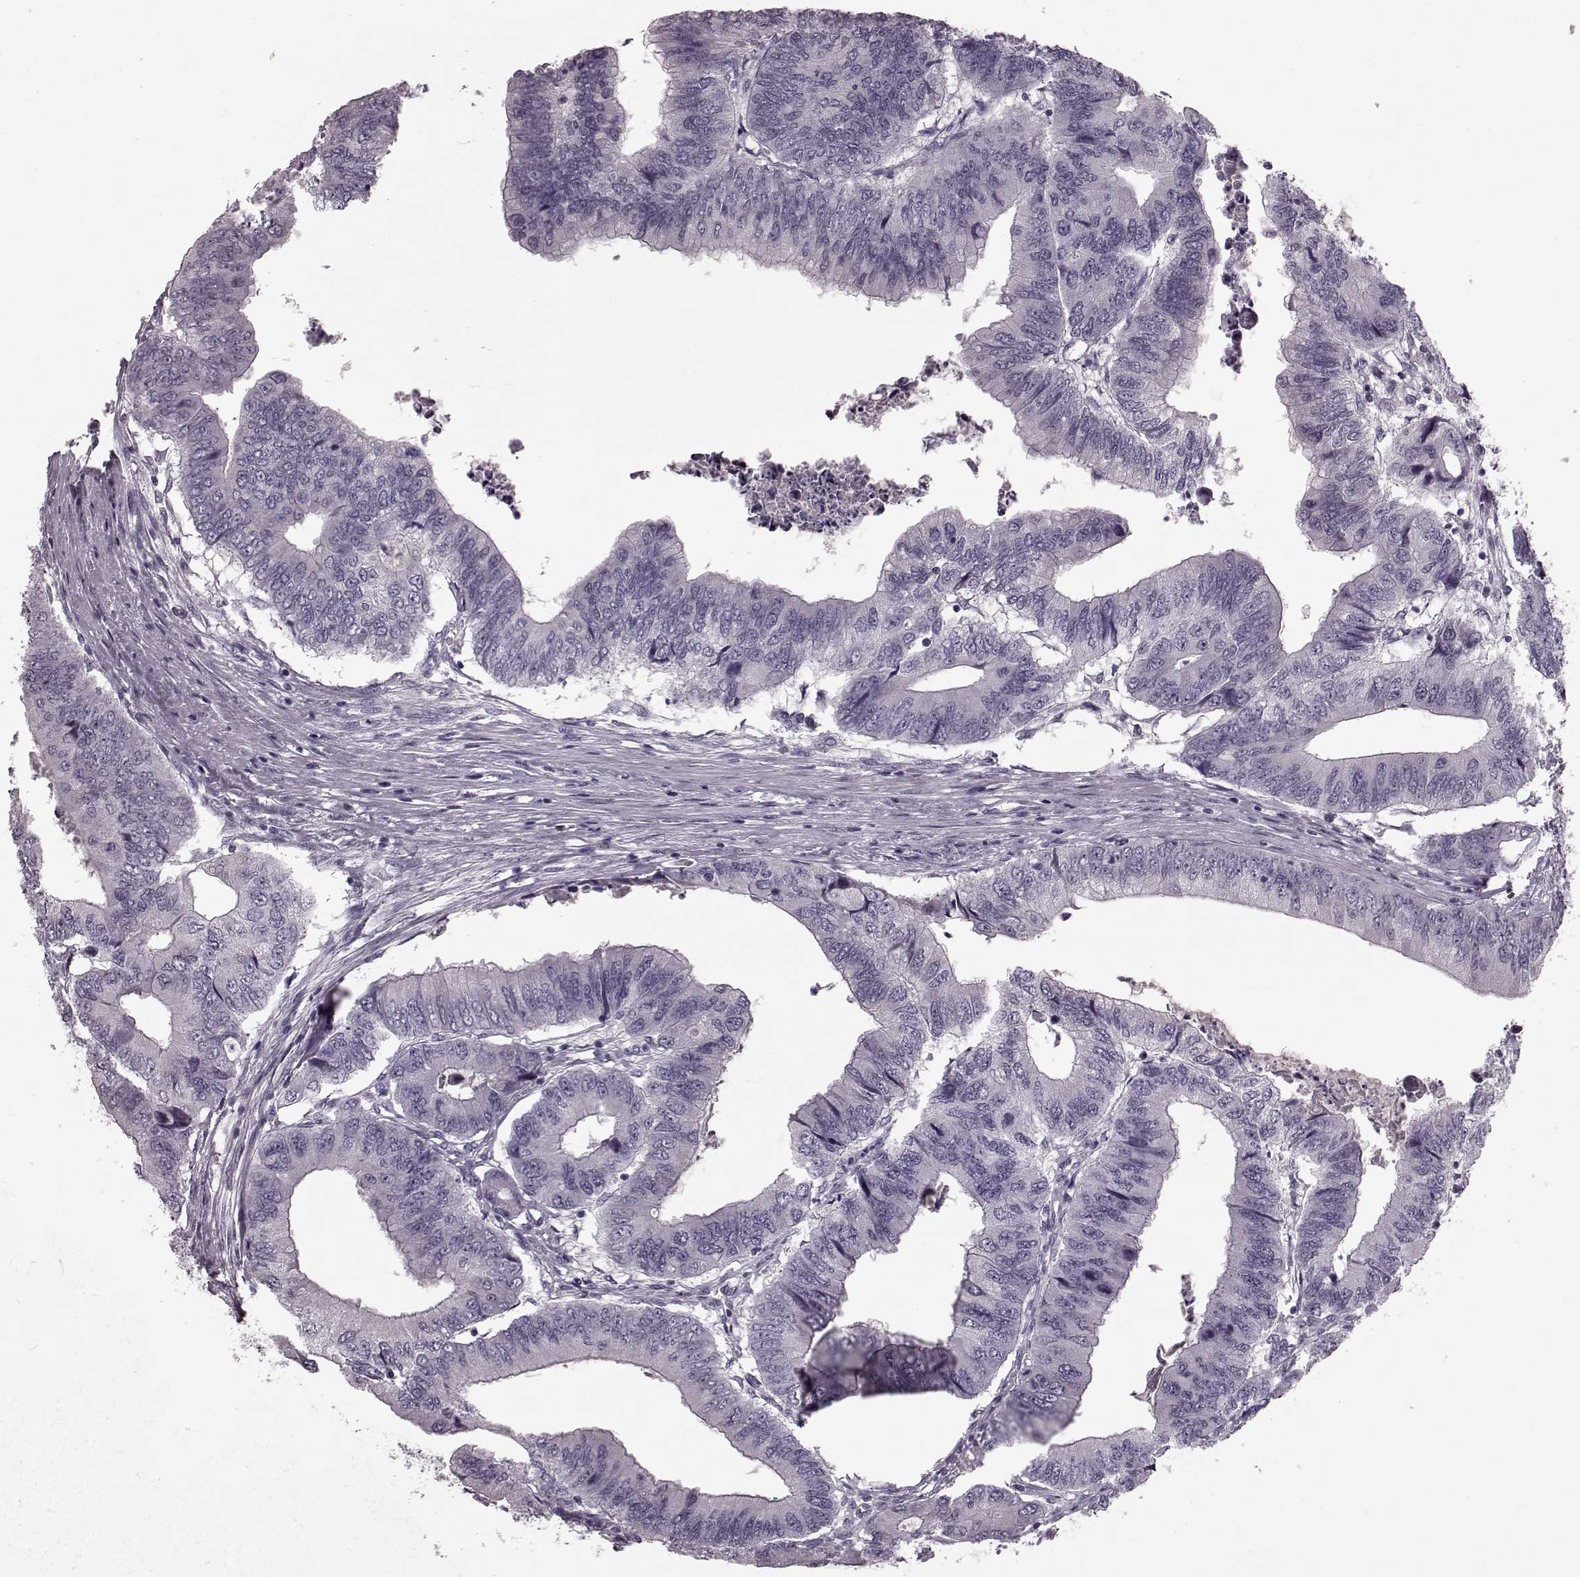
{"staining": {"intensity": "negative", "quantity": "none", "location": "none"}, "tissue": "colorectal cancer", "cell_type": "Tumor cells", "image_type": "cancer", "snomed": [{"axis": "morphology", "description": "Adenocarcinoma, NOS"}, {"axis": "topography", "description": "Colon"}], "caption": "This is an immunohistochemistry (IHC) image of human colorectal adenocarcinoma. There is no staining in tumor cells.", "gene": "CST7", "patient": {"sex": "male", "age": 53}}